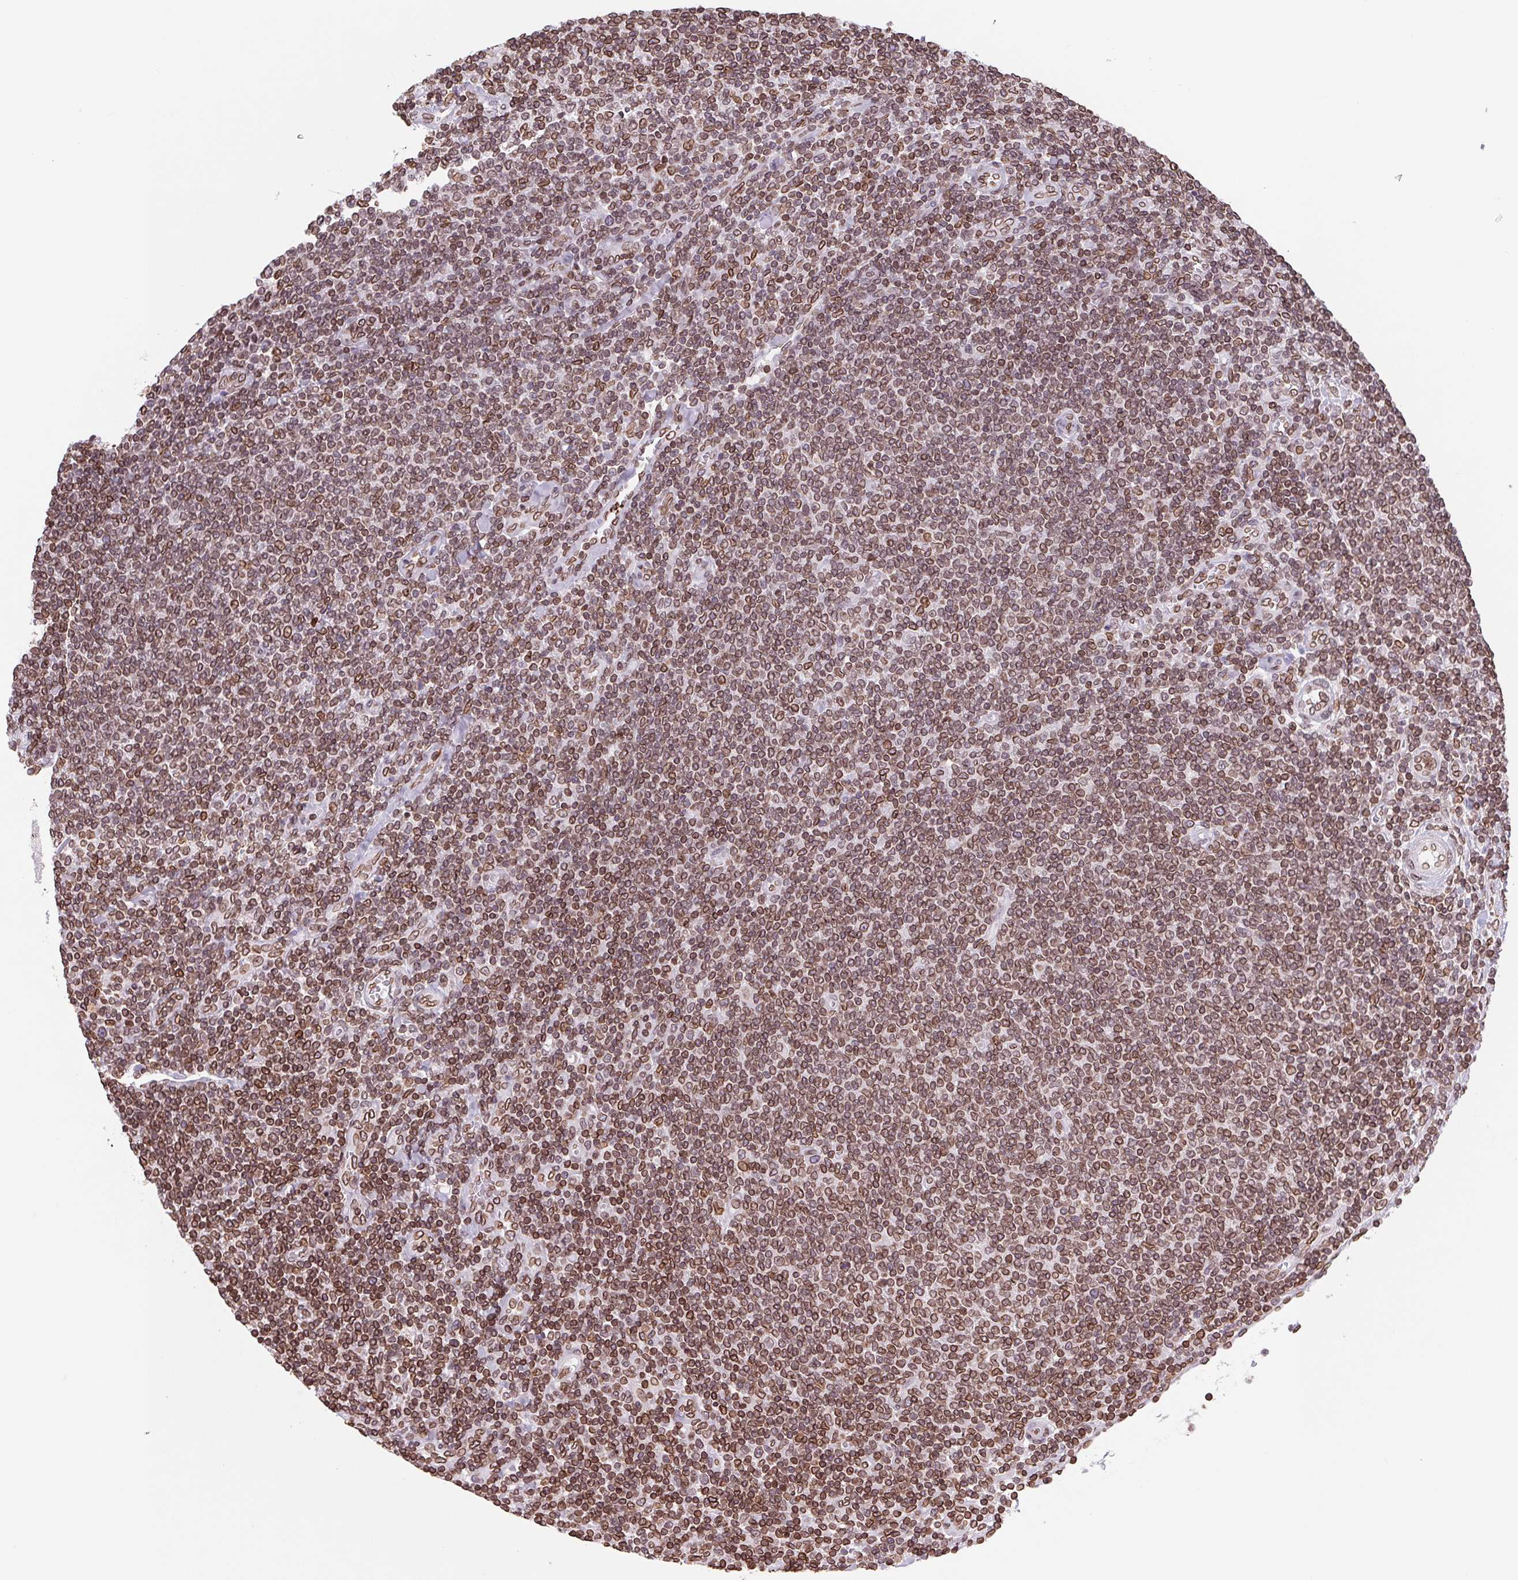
{"staining": {"intensity": "moderate", "quantity": ">75%", "location": "cytoplasmic/membranous,nuclear"}, "tissue": "lymphoma", "cell_type": "Tumor cells", "image_type": "cancer", "snomed": [{"axis": "morphology", "description": "Malignant lymphoma, non-Hodgkin's type, Low grade"}, {"axis": "topography", "description": "Lymph node"}], "caption": "DAB immunohistochemical staining of lymphoma shows moderate cytoplasmic/membranous and nuclear protein staining in about >75% of tumor cells.", "gene": "LMNB2", "patient": {"sex": "male", "age": 52}}